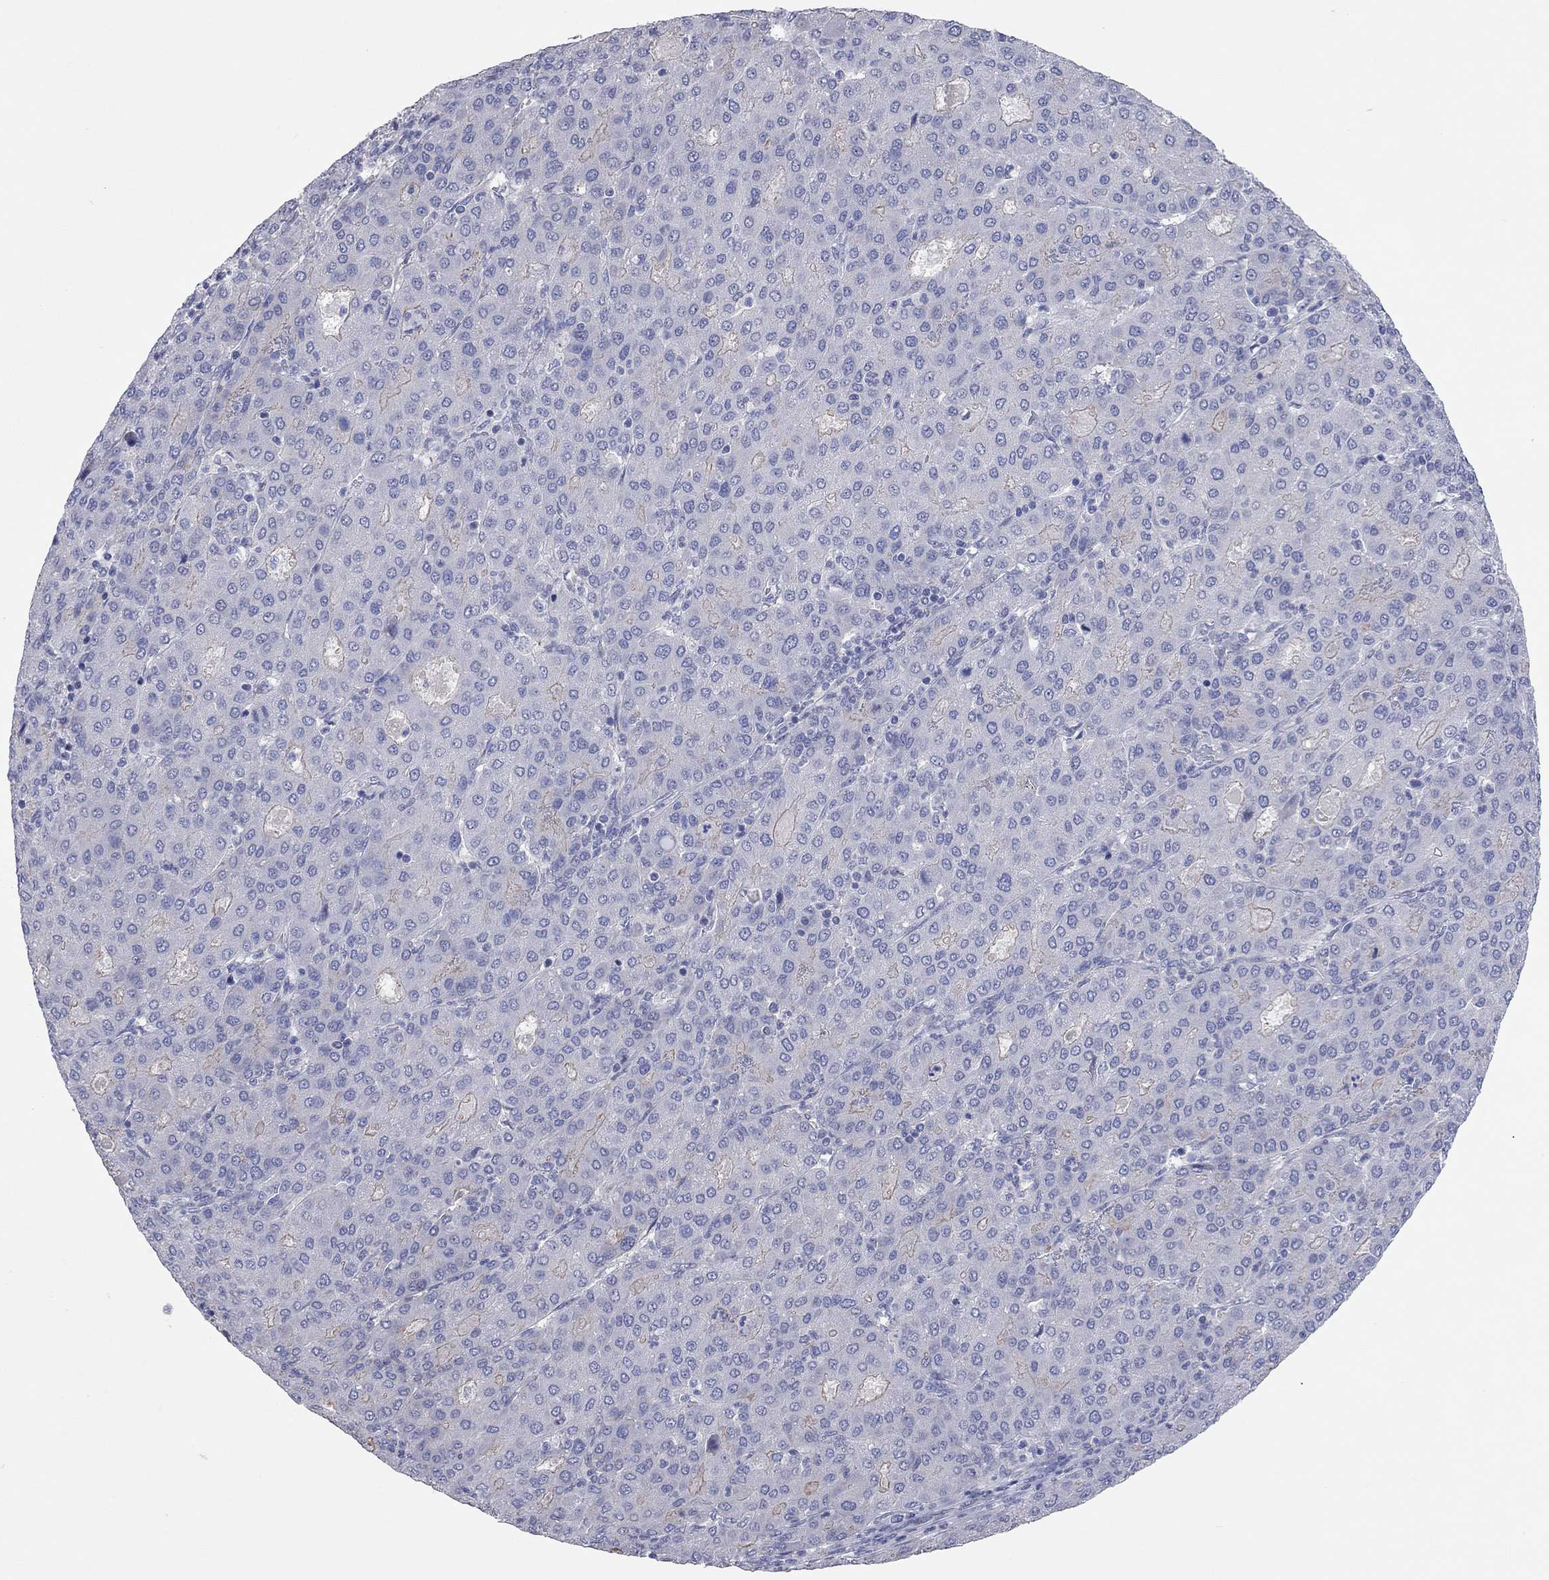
{"staining": {"intensity": "weak", "quantity": "<25%", "location": "cytoplasmic/membranous"}, "tissue": "liver cancer", "cell_type": "Tumor cells", "image_type": "cancer", "snomed": [{"axis": "morphology", "description": "Carcinoma, Hepatocellular, NOS"}, {"axis": "topography", "description": "Liver"}], "caption": "DAB immunohistochemical staining of liver cancer displays no significant positivity in tumor cells. (Brightfield microscopy of DAB (3,3'-diaminobenzidine) IHC at high magnification).", "gene": "KCNB1", "patient": {"sex": "male", "age": 65}}